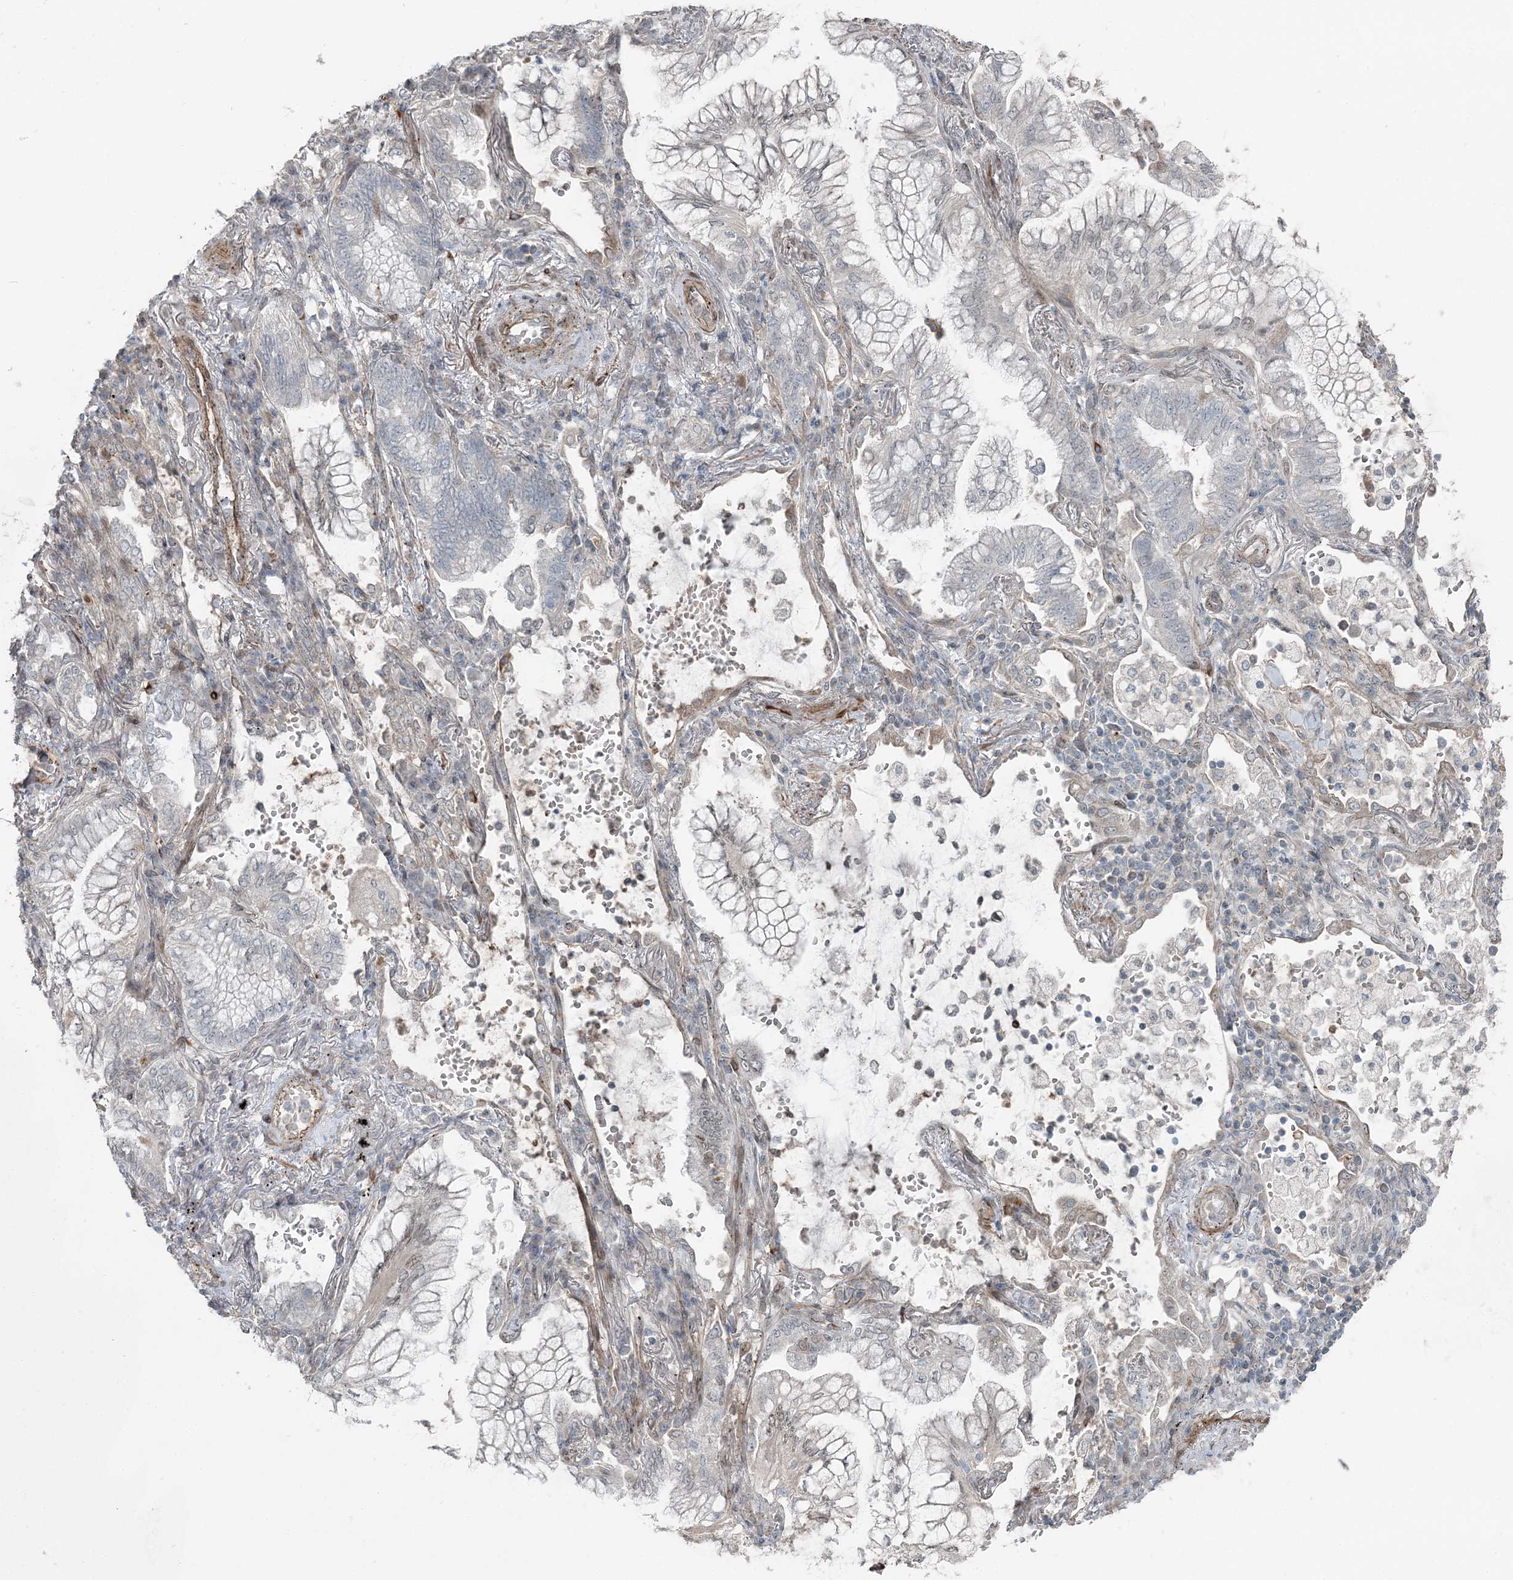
{"staining": {"intensity": "negative", "quantity": "none", "location": "none"}, "tissue": "lung cancer", "cell_type": "Tumor cells", "image_type": "cancer", "snomed": [{"axis": "morphology", "description": "Adenocarcinoma, NOS"}, {"axis": "topography", "description": "Lung"}], "caption": "Photomicrograph shows no significant protein expression in tumor cells of lung cancer. (DAB (3,3'-diaminobenzidine) IHC, high magnification).", "gene": "FBXL17", "patient": {"sex": "female", "age": 70}}